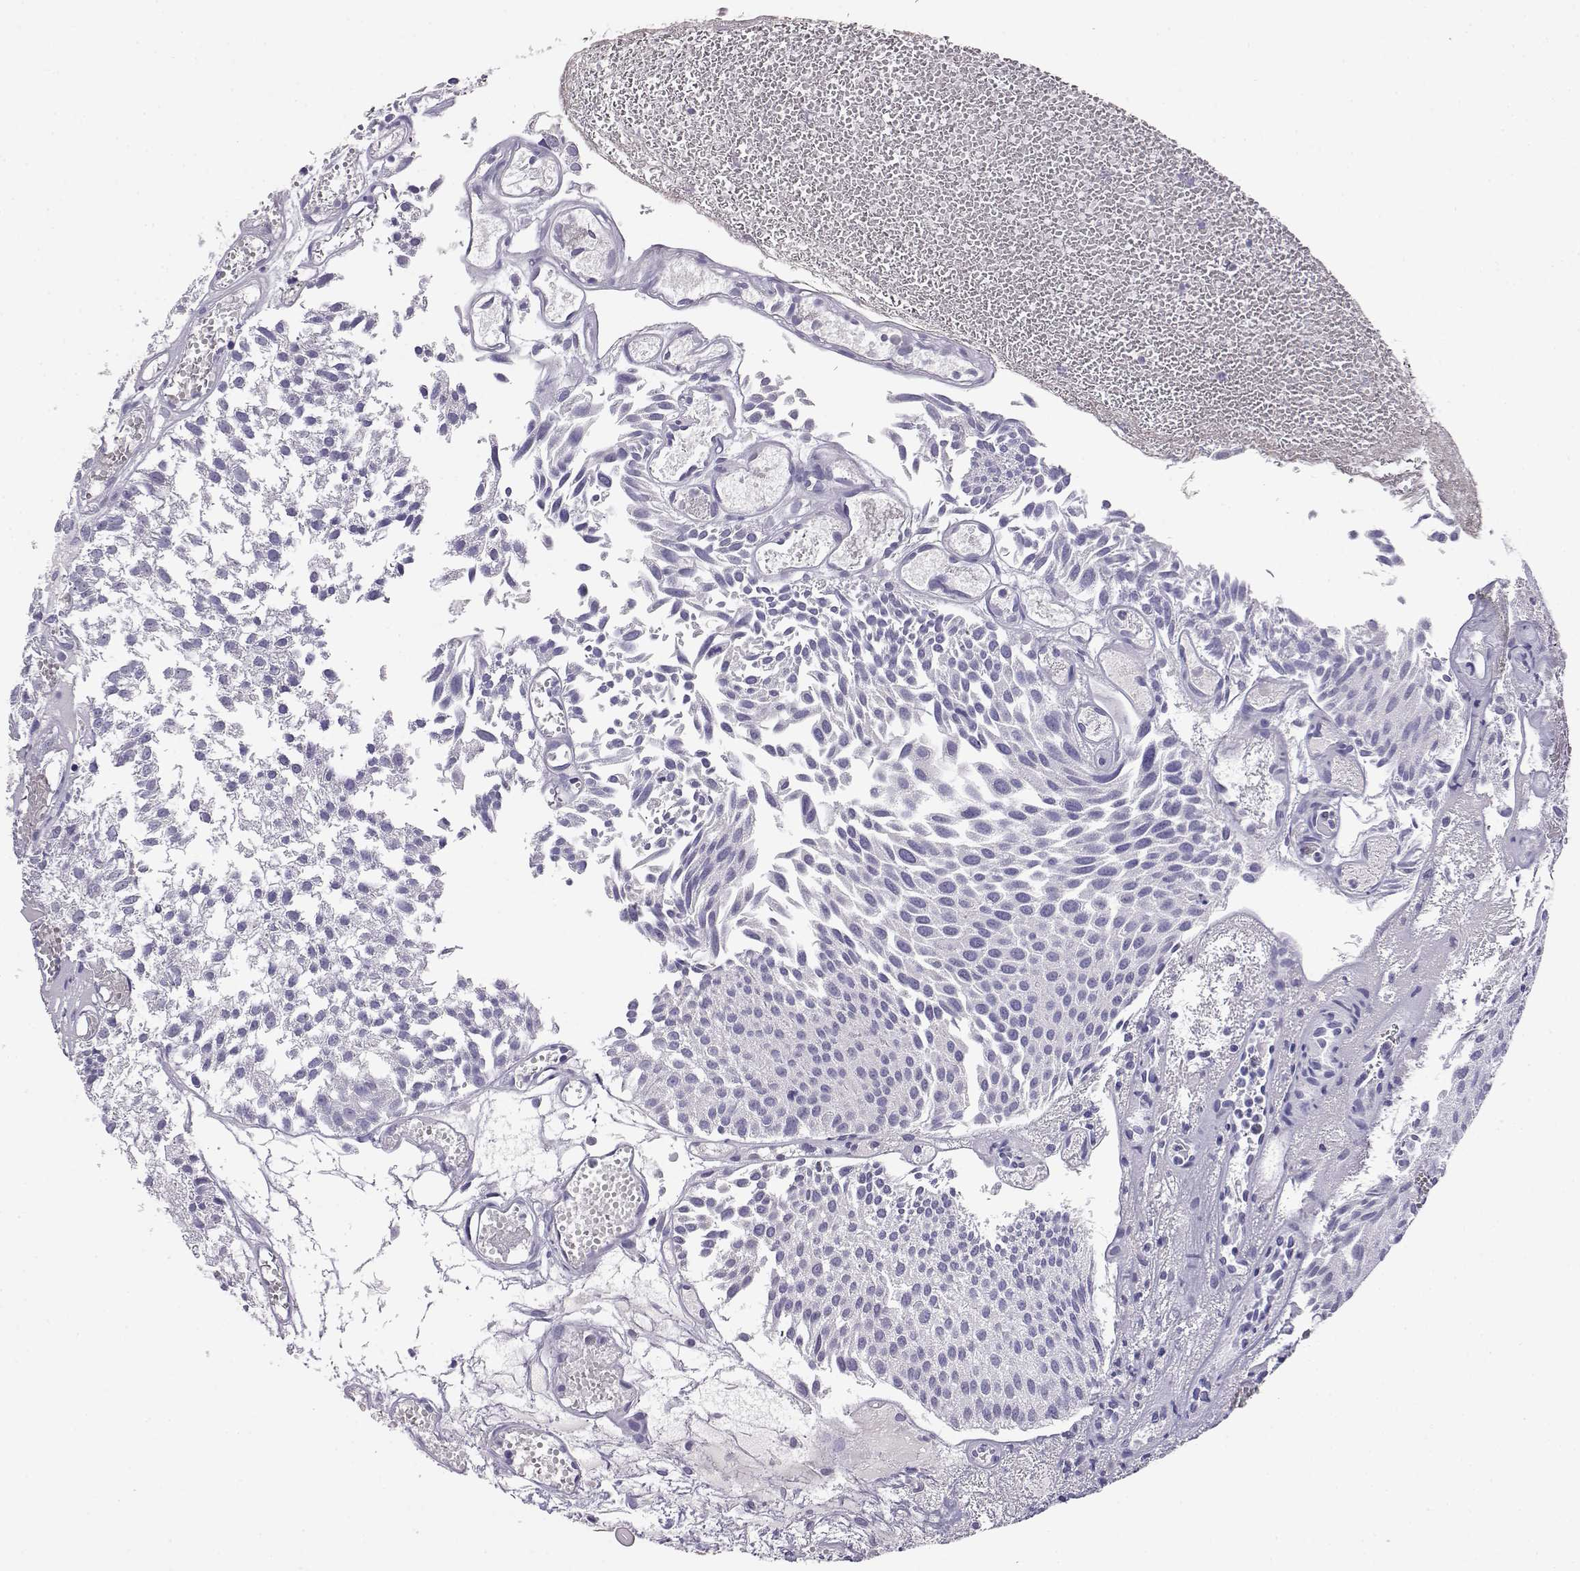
{"staining": {"intensity": "negative", "quantity": "none", "location": "none"}, "tissue": "urothelial cancer", "cell_type": "Tumor cells", "image_type": "cancer", "snomed": [{"axis": "morphology", "description": "Urothelial carcinoma, Low grade"}, {"axis": "topography", "description": "Urinary bladder"}], "caption": "Tumor cells are negative for brown protein staining in urothelial carcinoma (low-grade). Brightfield microscopy of immunohistochemistry (IHC) stained with DAB (3,3'-diaminobenzidine) (brown) and hematoxylin (blue), captured at high magnification.", "gene": "ENDOU", "patient": {"sex": "male", "age": 79}}